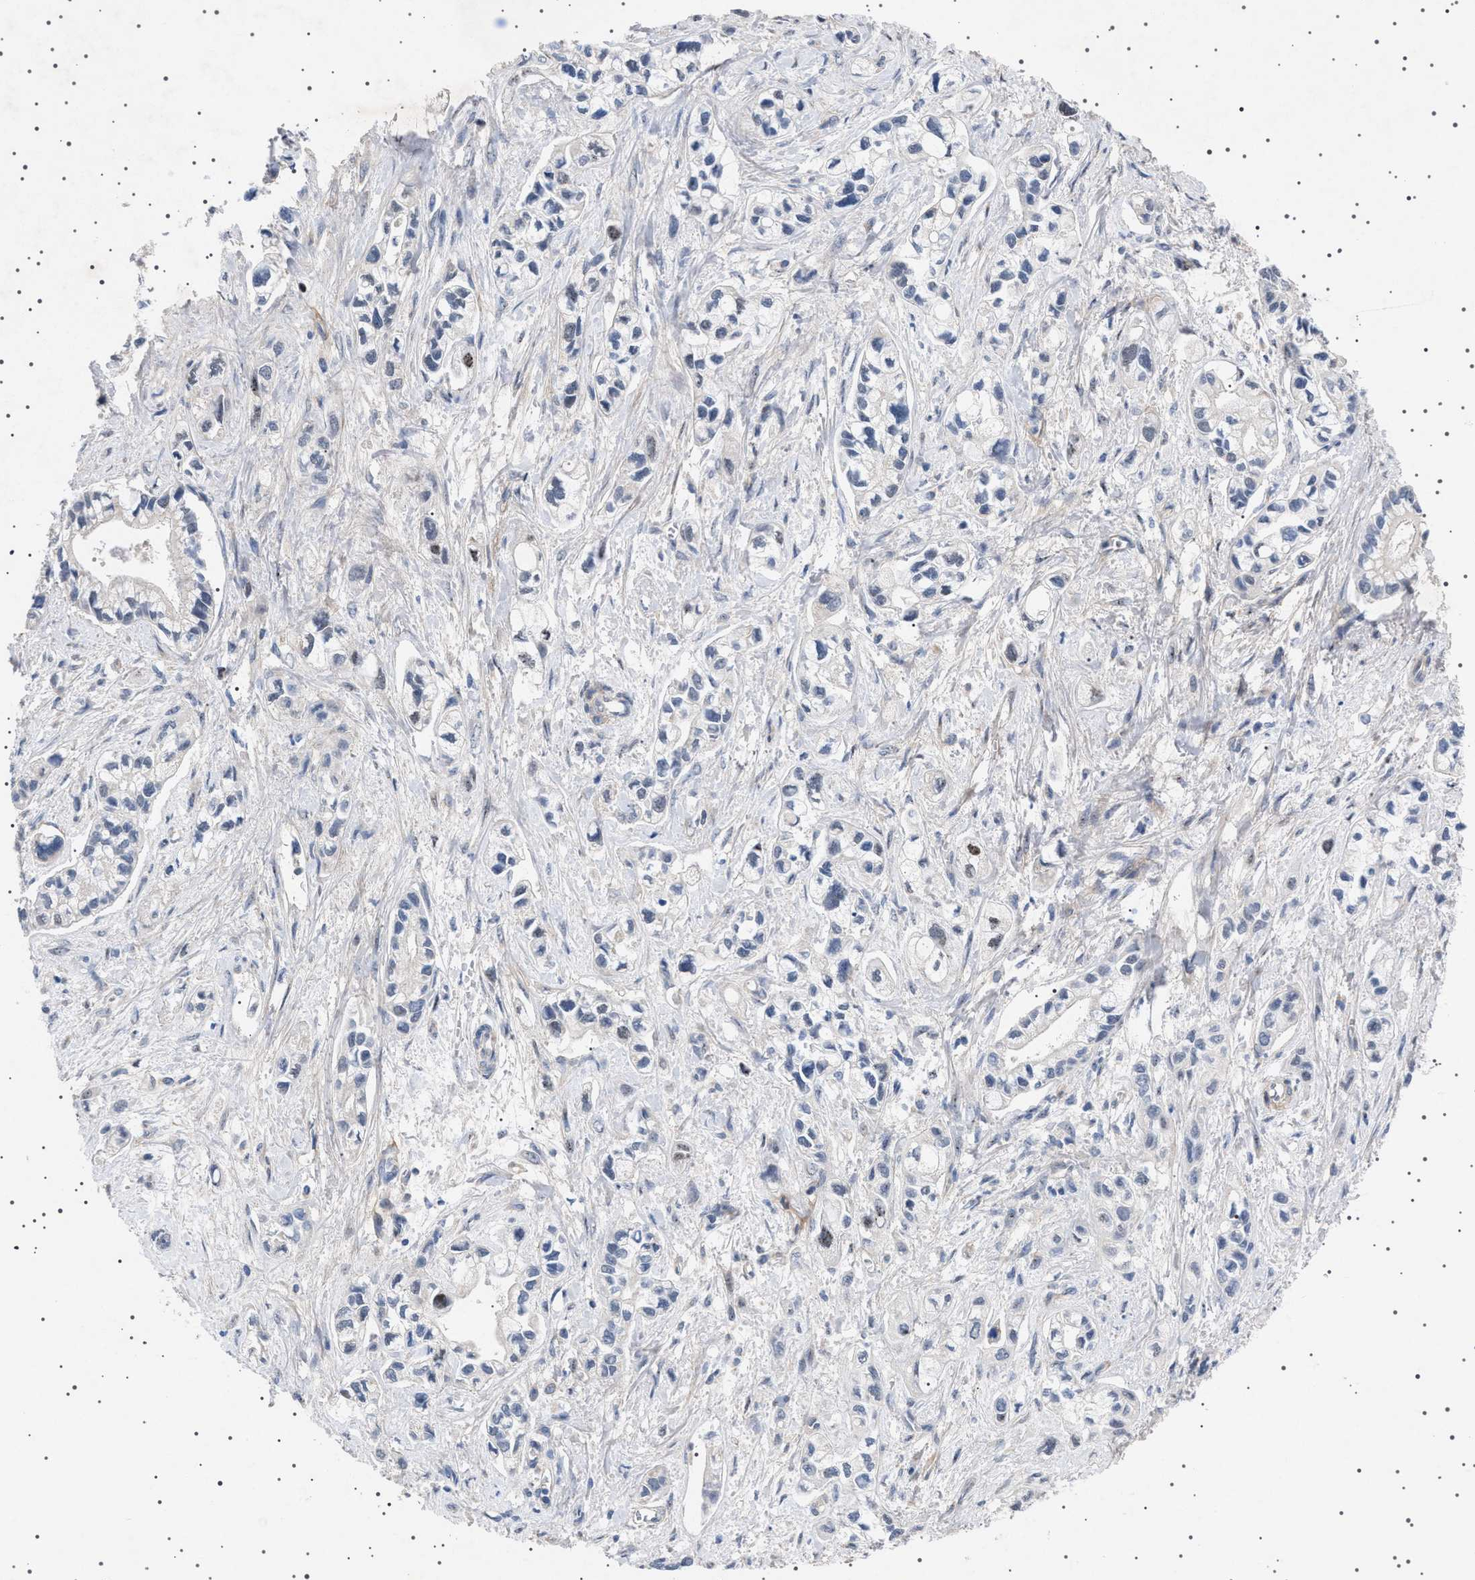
{"staining": {"intensity": "negative", "quantity": "none", "location": "none"}, "tissue": "pancreatic cancer", "cell_type": "Tumor cells", "image_type": "cancer", "snomed": [{"axis": "morphology", "description": "Adenocarcinoma, NOS"}, {"axis": "topography", "description": "Pancreas"}], "caption": "An image of human adenocarcinoma (pancreatic) is negative for staining in tumor cells.", "gene": "HTR1A", "patient": {"sex": "male", "age": 74}}